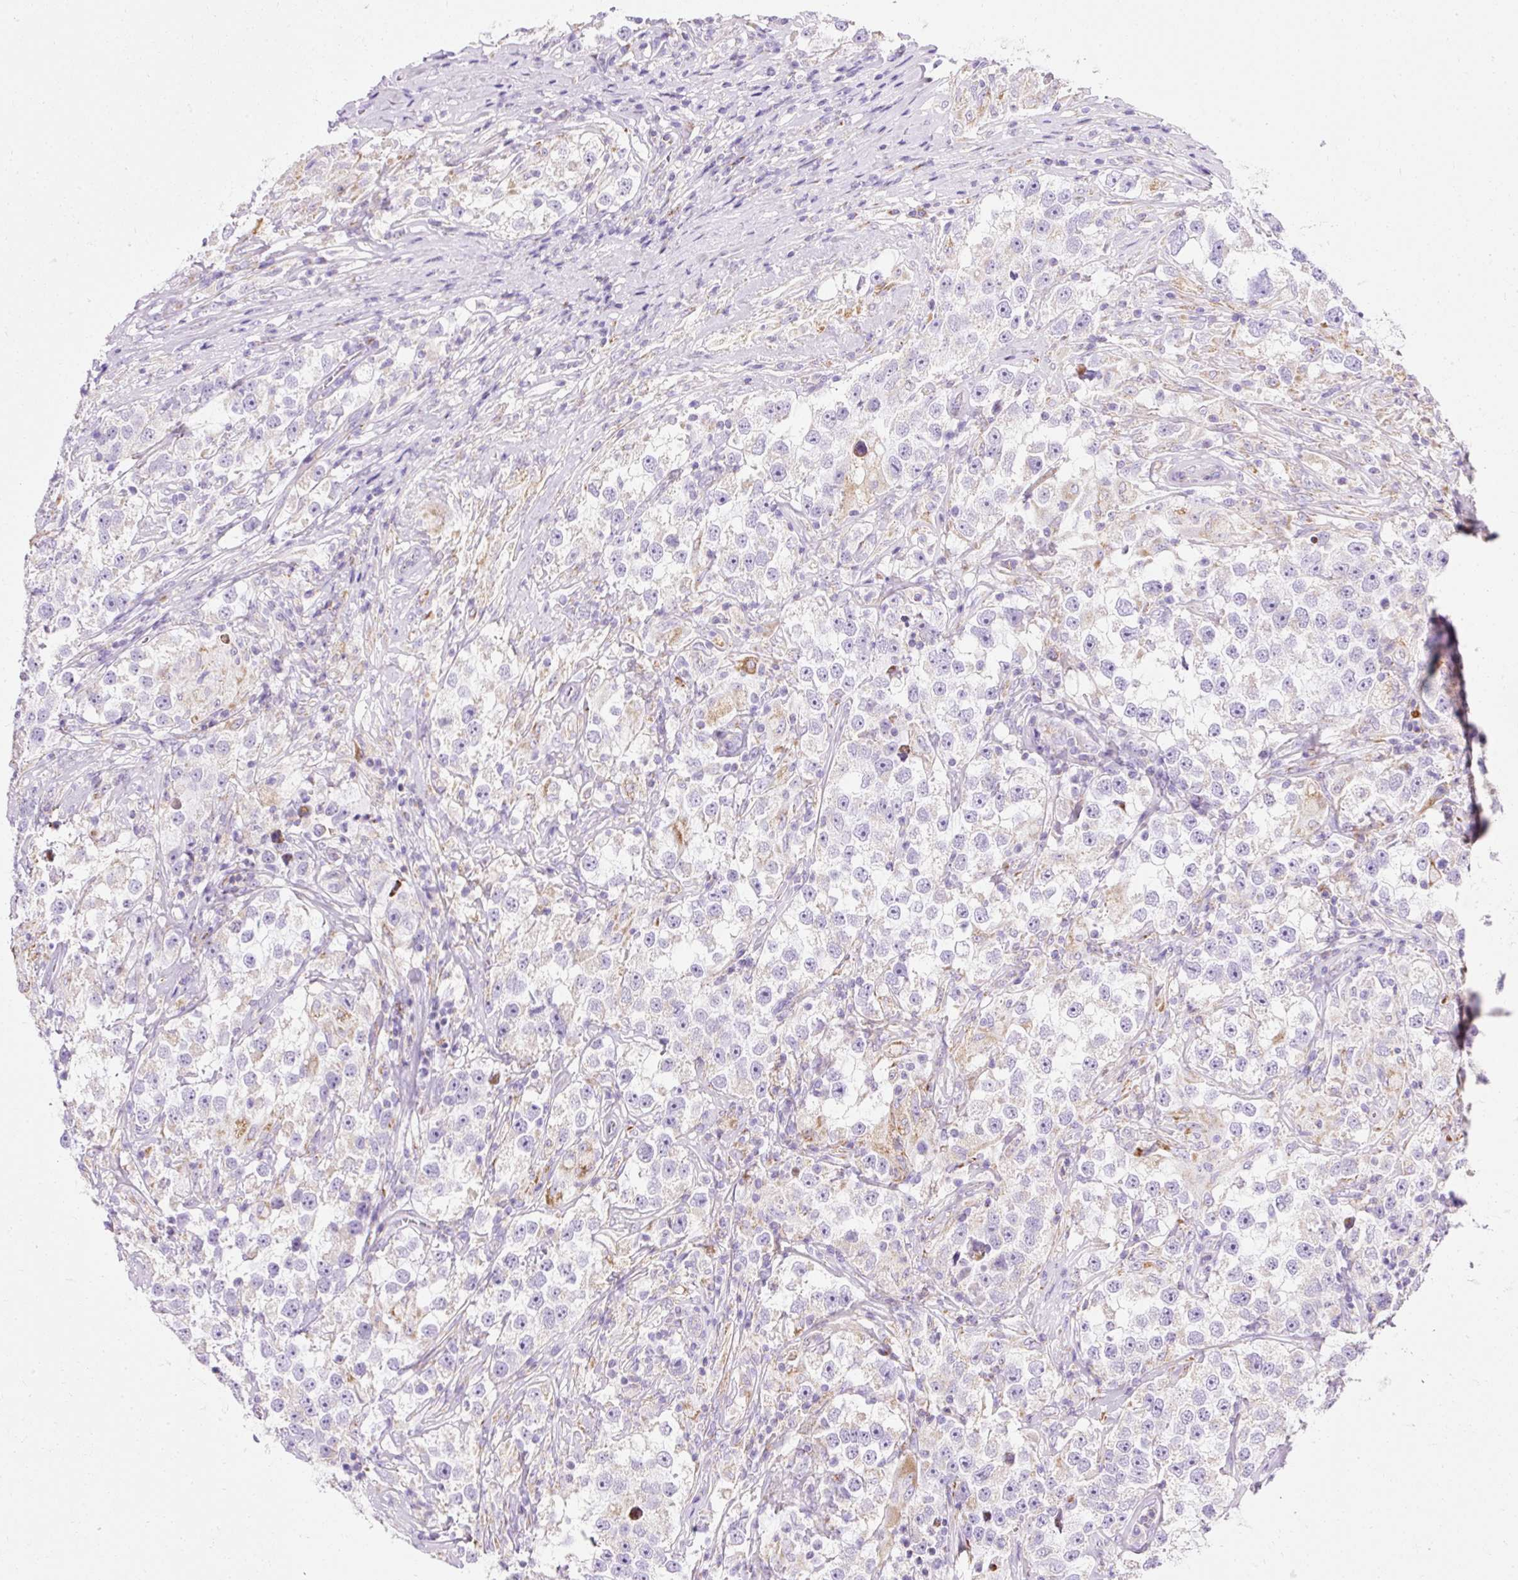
{"staining": {"intensity": "negative", "quantity": "none", "location": "none"}, "tissue": "testis cancer", "cell_type": "Tumor cells", "image_type": "cancer", "snomed": [{"axis": "morphology", "description": "Seminoma, NOS"}, {"axis": "topography", "description": "Testis"}], "caption": "A micrograph of human seminoma (testis) is negative for staining in tumor cells. (Brightfield microscopy of DAB IHC at high magnification).", "gene": "PLPP2", "patient": {"sex": "male", "age": 46}}